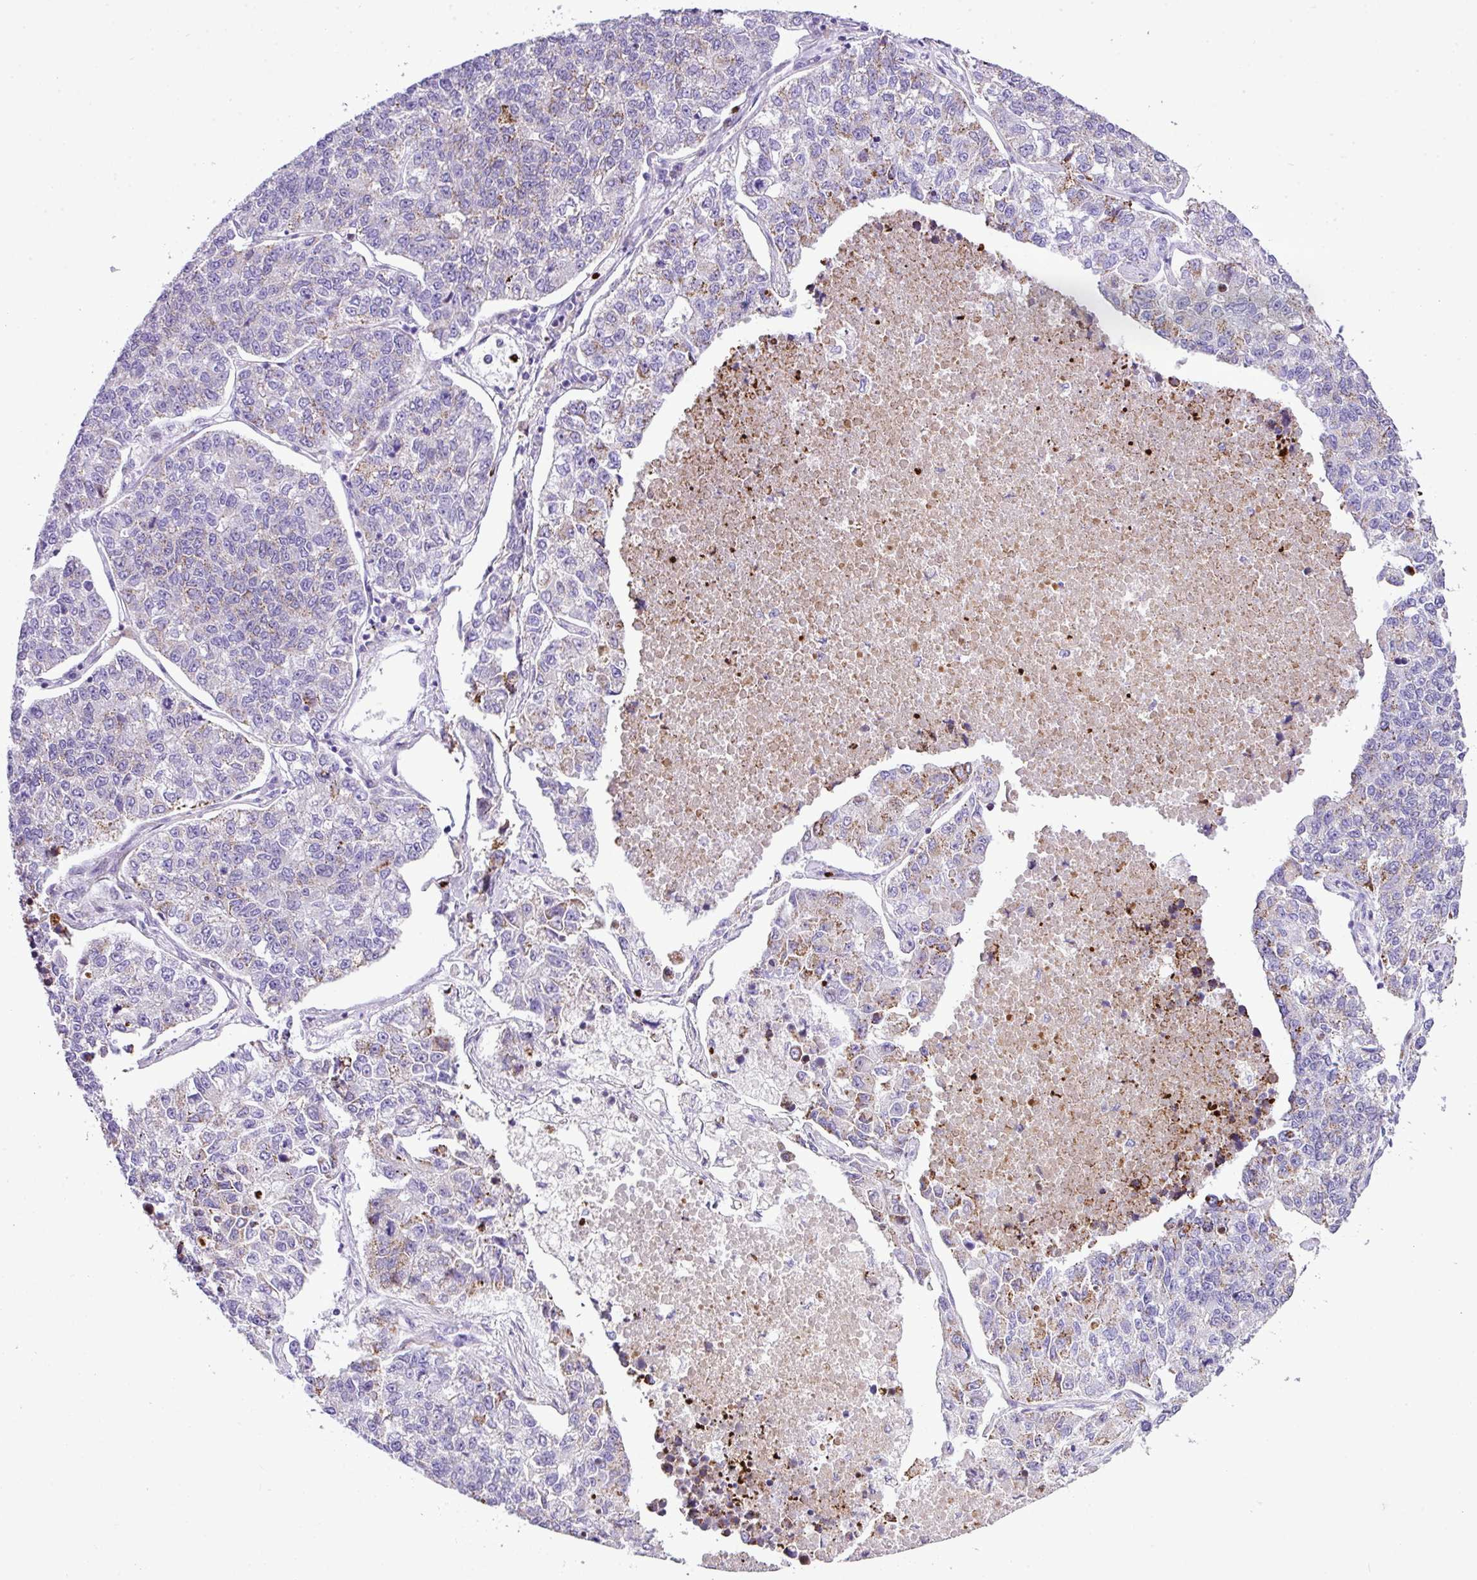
{"staining": {"intensity": "weak", "quantity": "<25%", "location": "cytoplasmic/membranous"}, "tissue": "lung cancer", "cell_type": "Tumor cells", "image_type": "cancer", "snomed": [{"axis": "morphology", "description": "Adenocarcinoma, NOS"}, {"axis": "topography", "description": "Lung"}], "caption": "Tumor cells show no significant protein staining in lung cancer (adenocarcinoma).", "gene": "RCAN2", "patient": {"sex": "male", "age": 49}}